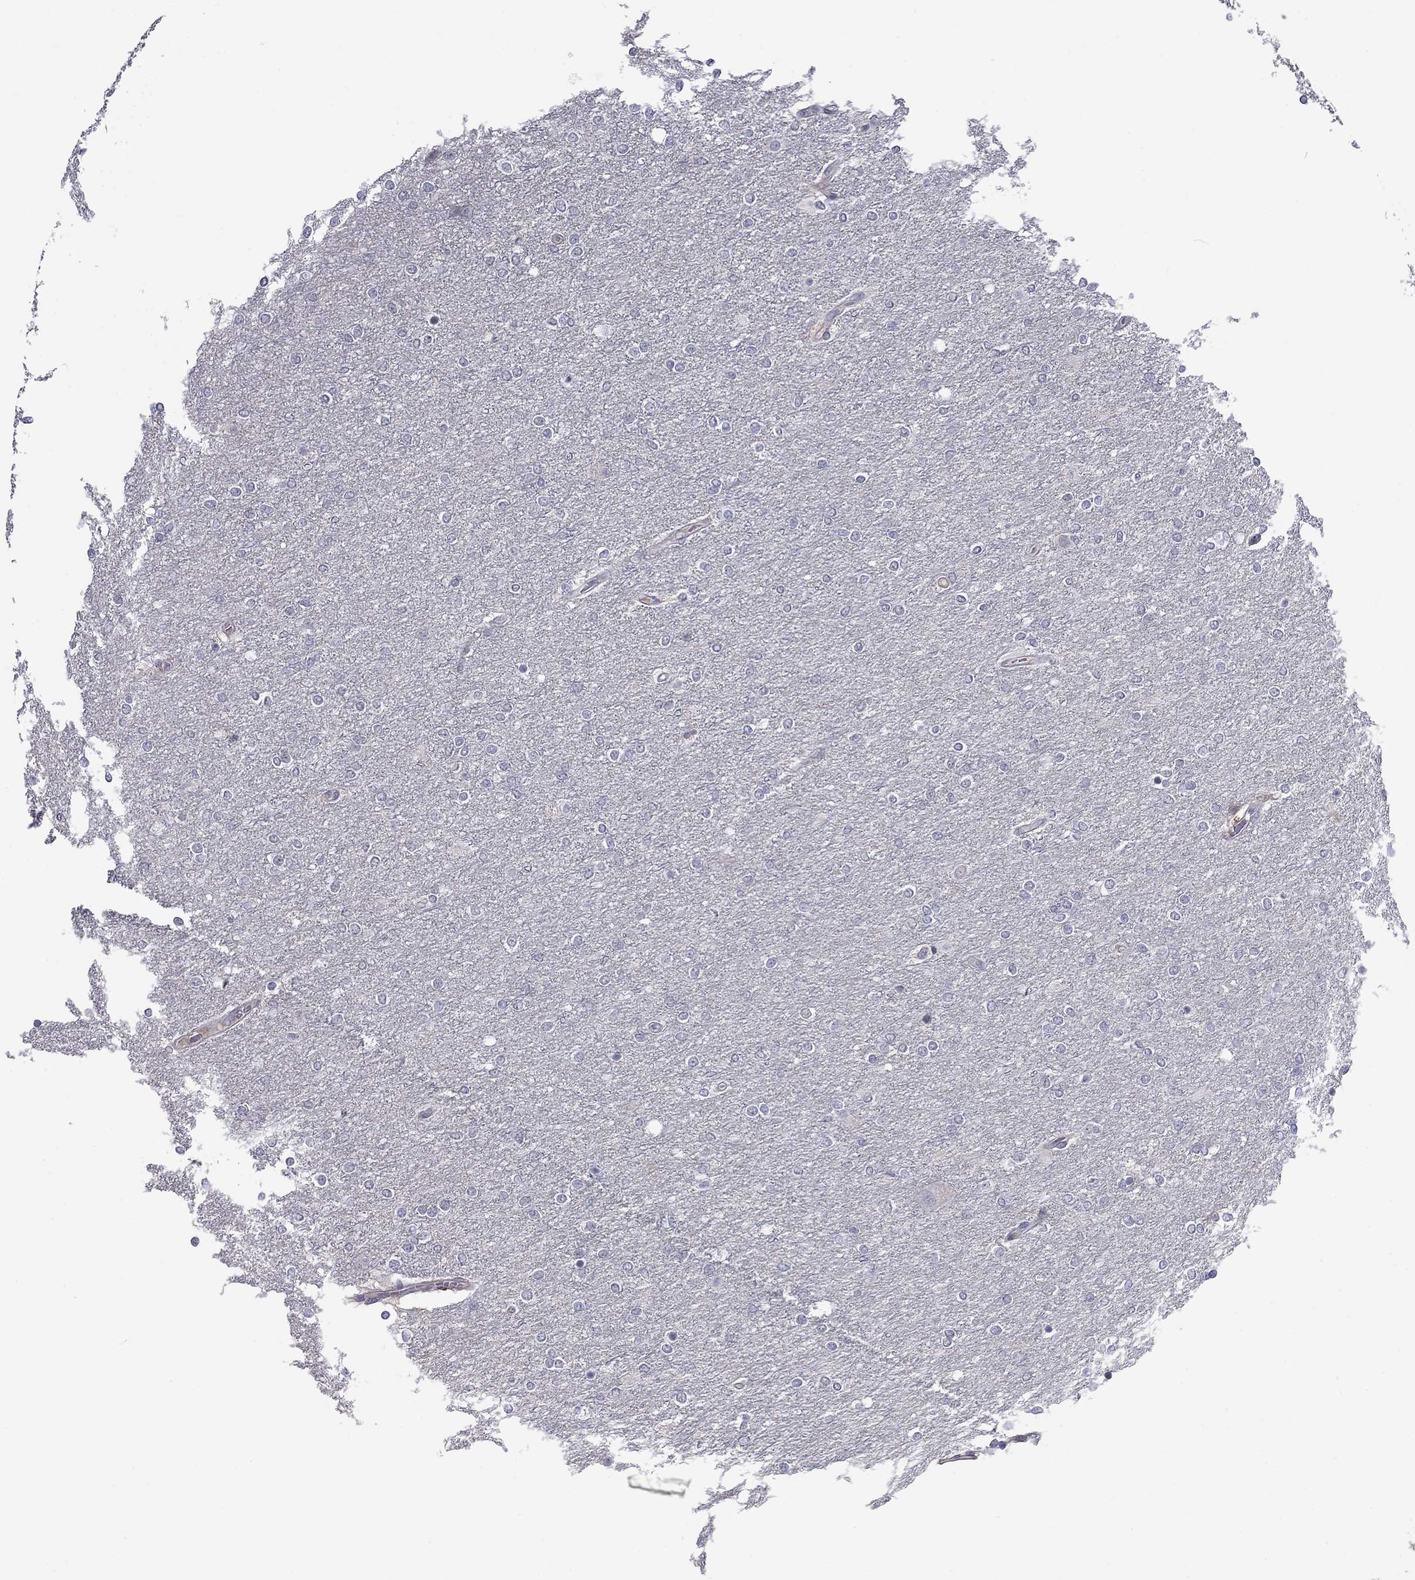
{"staining": {"intensity": "negative", "quantity": "none", "location": "none"}, "tissue": "glioma", "cell_type": "Tumor cells", "image_type": "cancer", "snomed": [{"axis": "morphology", "description": "Glioma, malignant, High grade"}, {"axis": "topography", "description": "Brain"}], "caption": "Histopathology image shows no significant protein expression in tumor cells of glioma.", "gene": "IP6K3", "patient": {"sex": "female", "age": 61}}